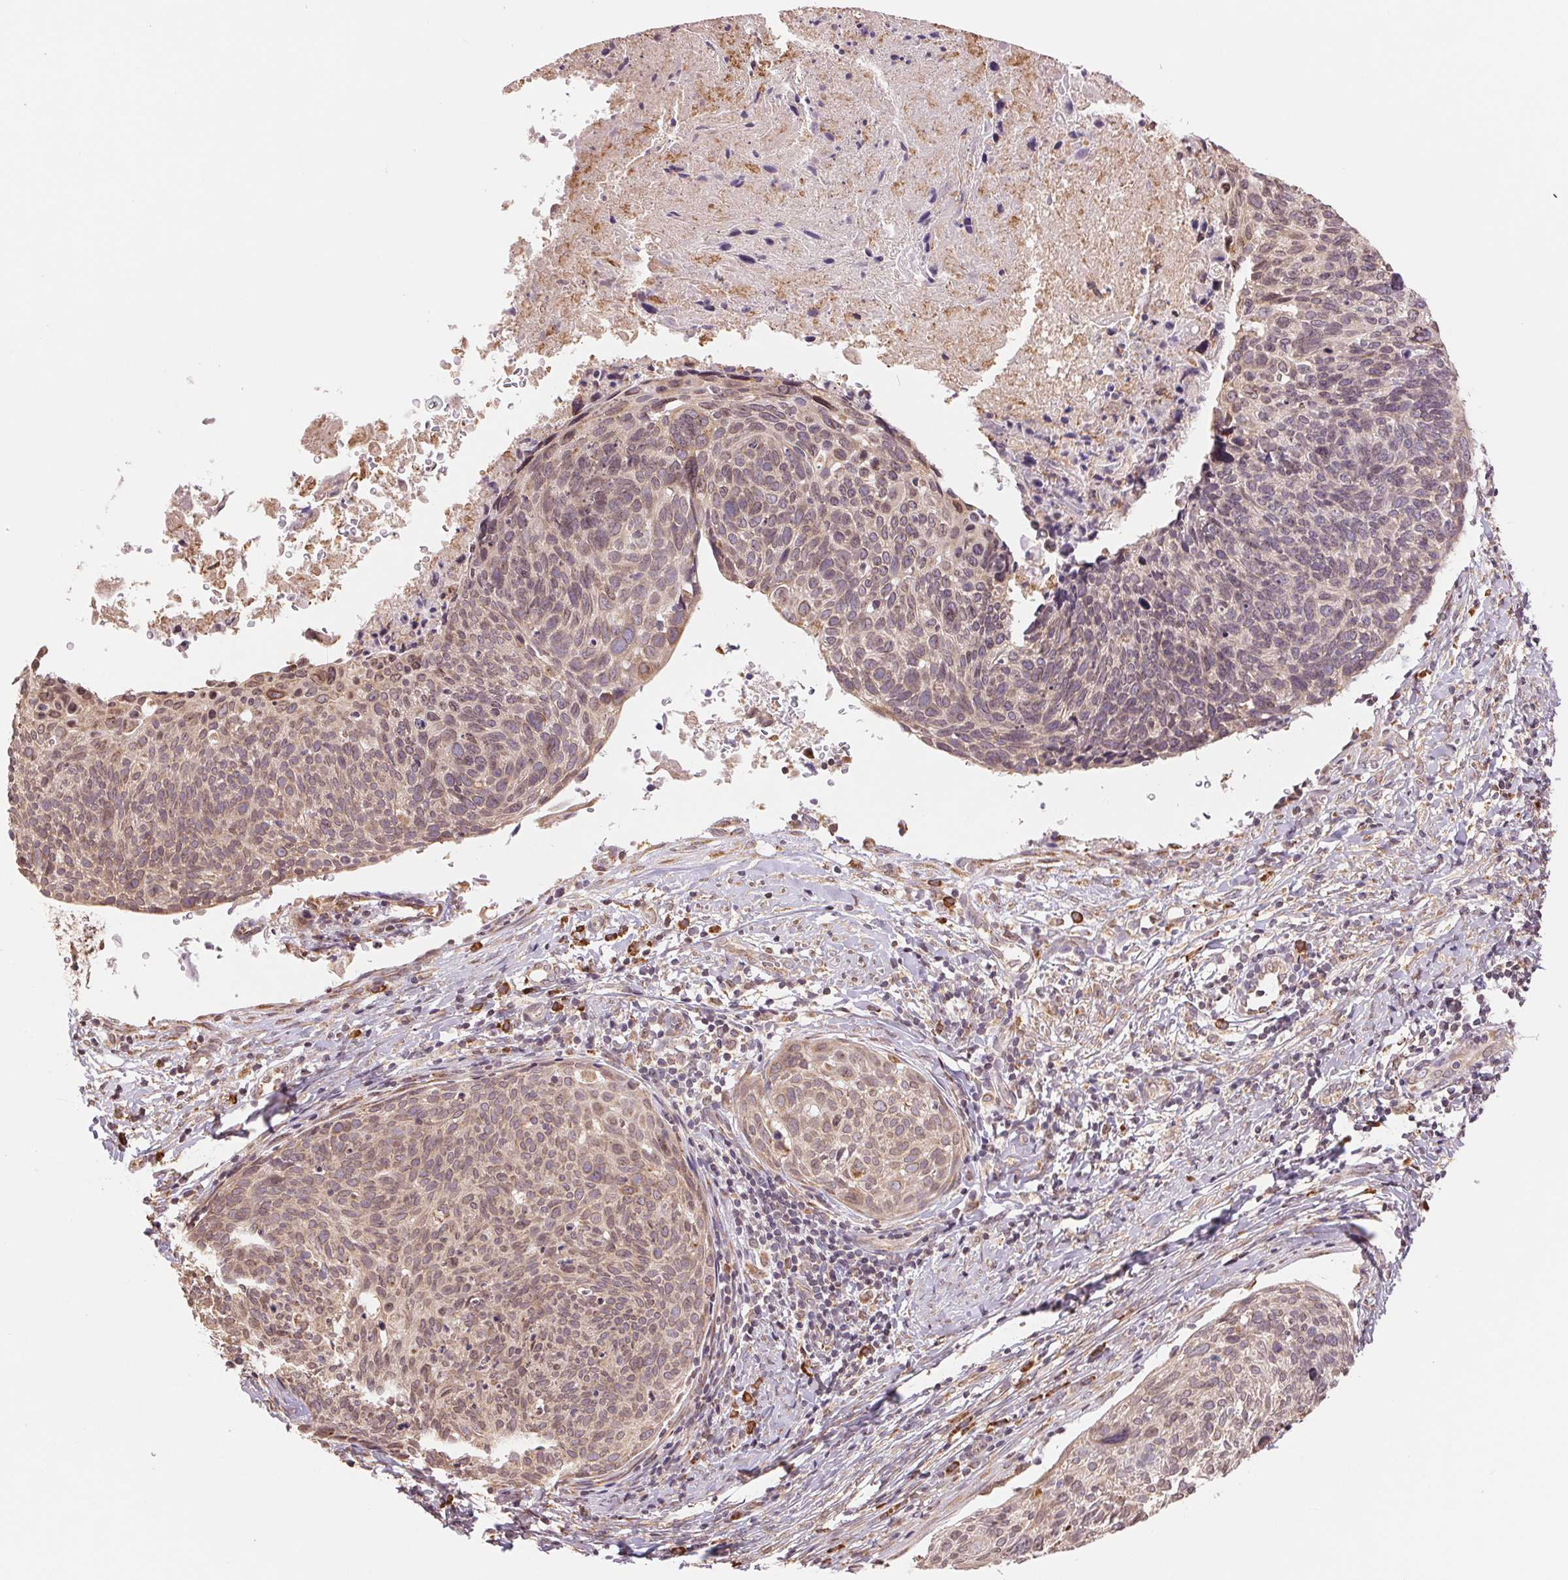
{"staining": {"intensity": "weak", "quantity": ">75%", "location": "cytoplasmic/membranous"}, "tissue": "cervical cancer", "cell_type": "Tumor cells", "image_type": "cancer", "snomed": [{"axis": "morphology", "description": "Squamous cell carcinoma, NOS"}, {"axis": "topography", "description": "Cervix"}], "caption": "This histopathology image reveals immunohistochemistry (IHC) staining of human cervical squamous cell carcinoma, with low weak cytoplasmic/membranous staining in approximately >75% of tumor cells.", "gene": "RPN1", "patient": {"sex": "female", "age": 49}}